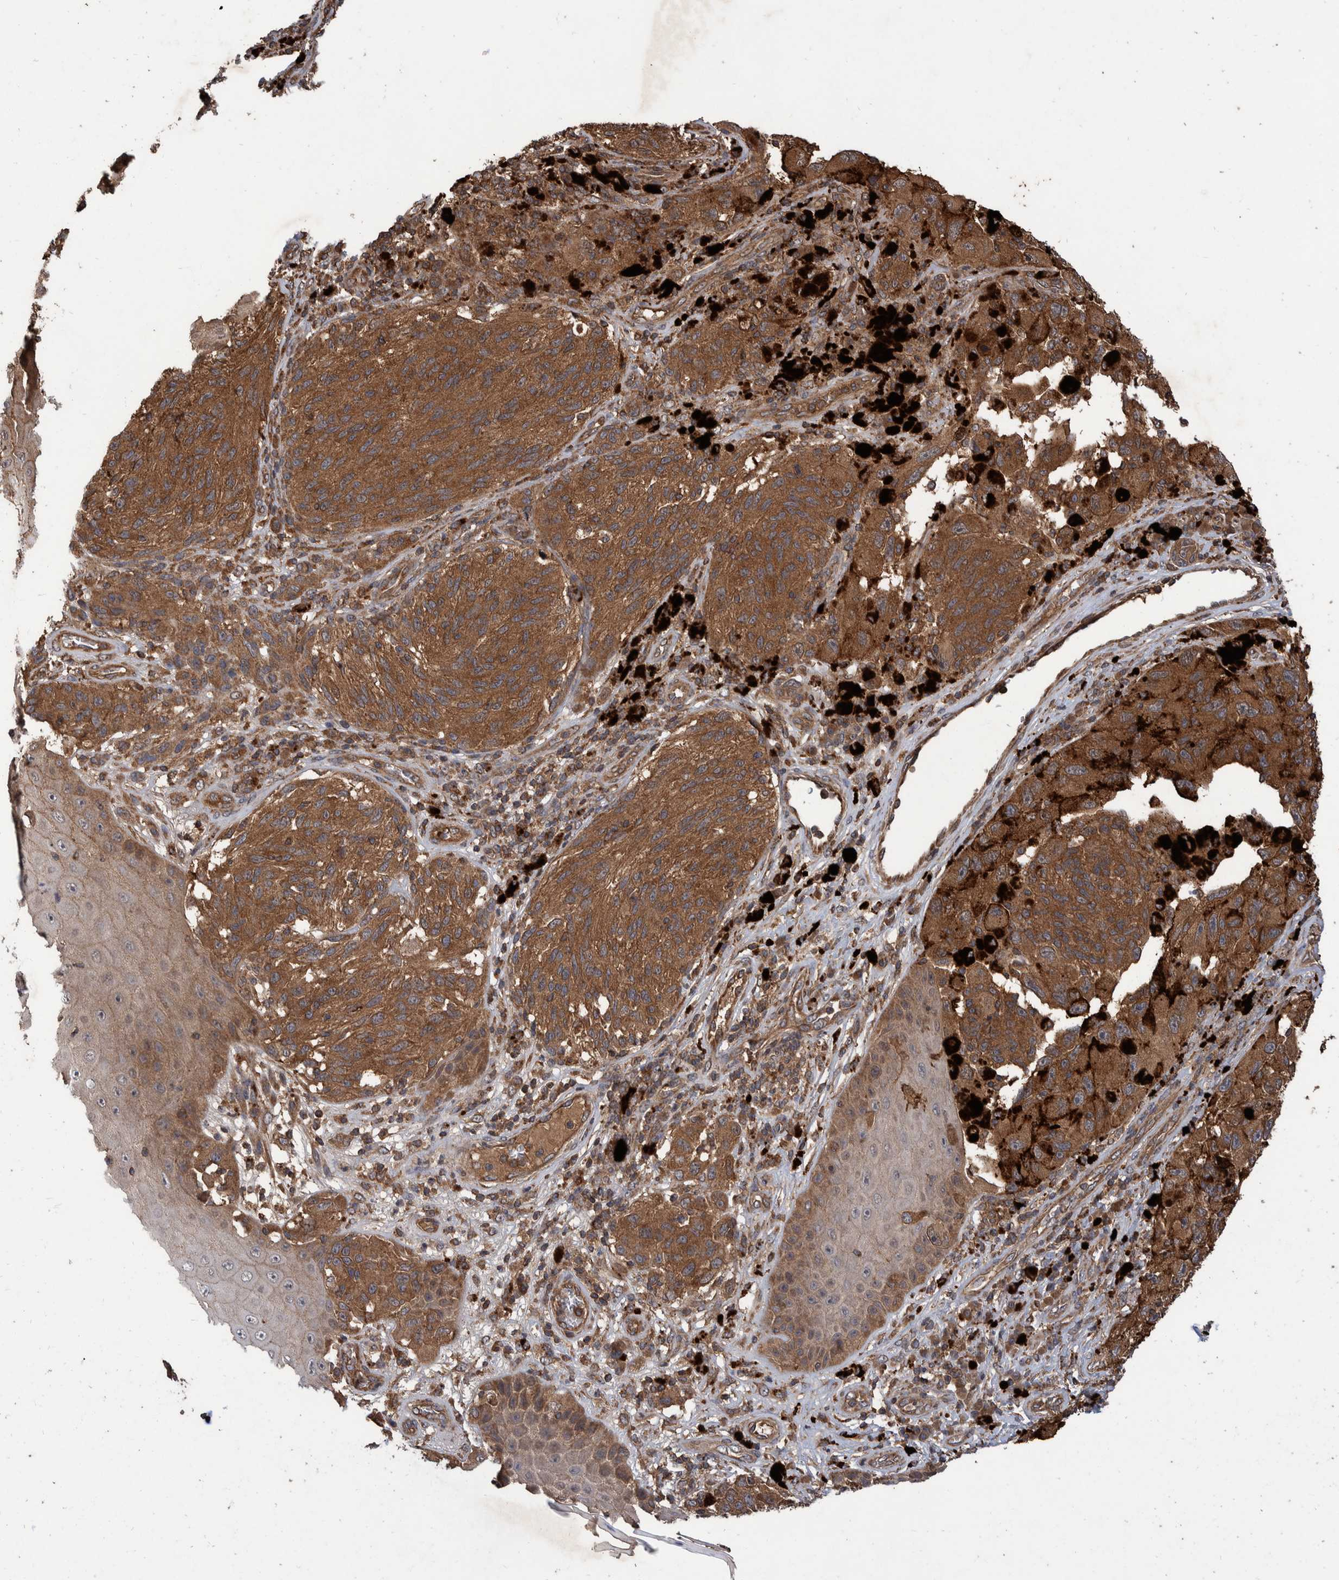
{"staining": {"intensity": "moderate", "quantity": ">75%", "location": "cytoplasmic/membranous"}, "tissue": "melanoma", "cell_type": "Tumor cells", "image_type": "cancer", "snomed": [{"axis": "morphology", "description": "Malignant melanoma, NOS"}, {"axis": "topography", "description": "Skin"}], "caption": "Protein expression analysis of human melanoma reveals moderate cytoplasmic/membranous staining in about >75% of tumor cells.", "gene": "VBP1", "patient": {"sex": "female", "age": 73}}